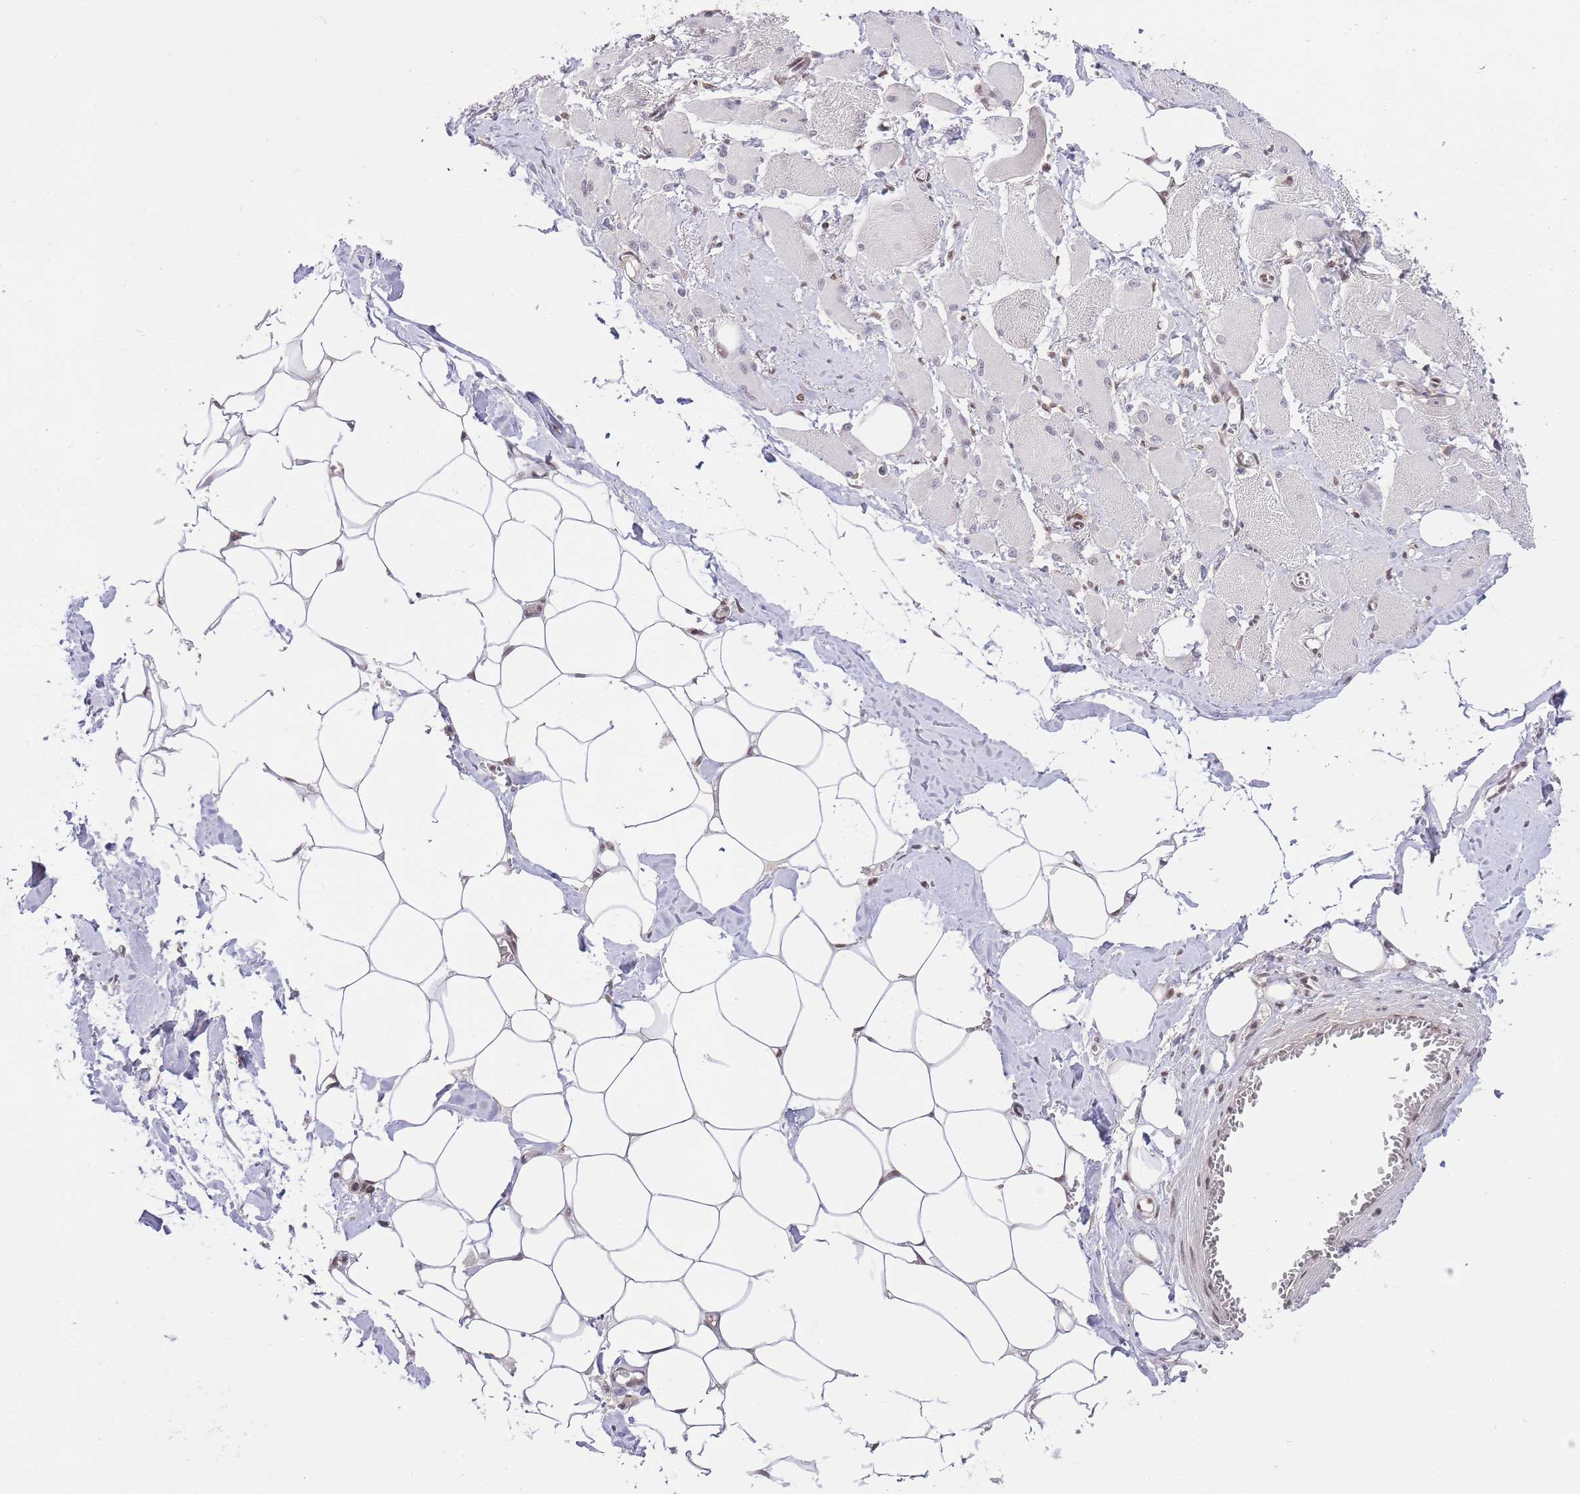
{"staining": {"intensity": "negative", "quantity": "none", "location": "none"}, "tissue": "skeletal muscle", "cell_type": "Myocytes", "image_type": "normal", "snomed": [{"axis": "morphology", "description": "Normal tissue, NOS"}, {"axis": "morphology", "description": "Basal cell carcinoma"}, {"axis": "topography", "description": "Skeletal muscle"}], "caption": "High power microscopy image of an immunohistochemistry (IHC) photomicrograph of unremarkable skeletal muscle, revealing no significant positivity in myocytes. (Stains: DAB IHC with hematoxylin counter stain, Microscopy: brightfield microscopy at high magnification).", "gene": "TMED3", "patient": {"sex": "female", "age": 64}}